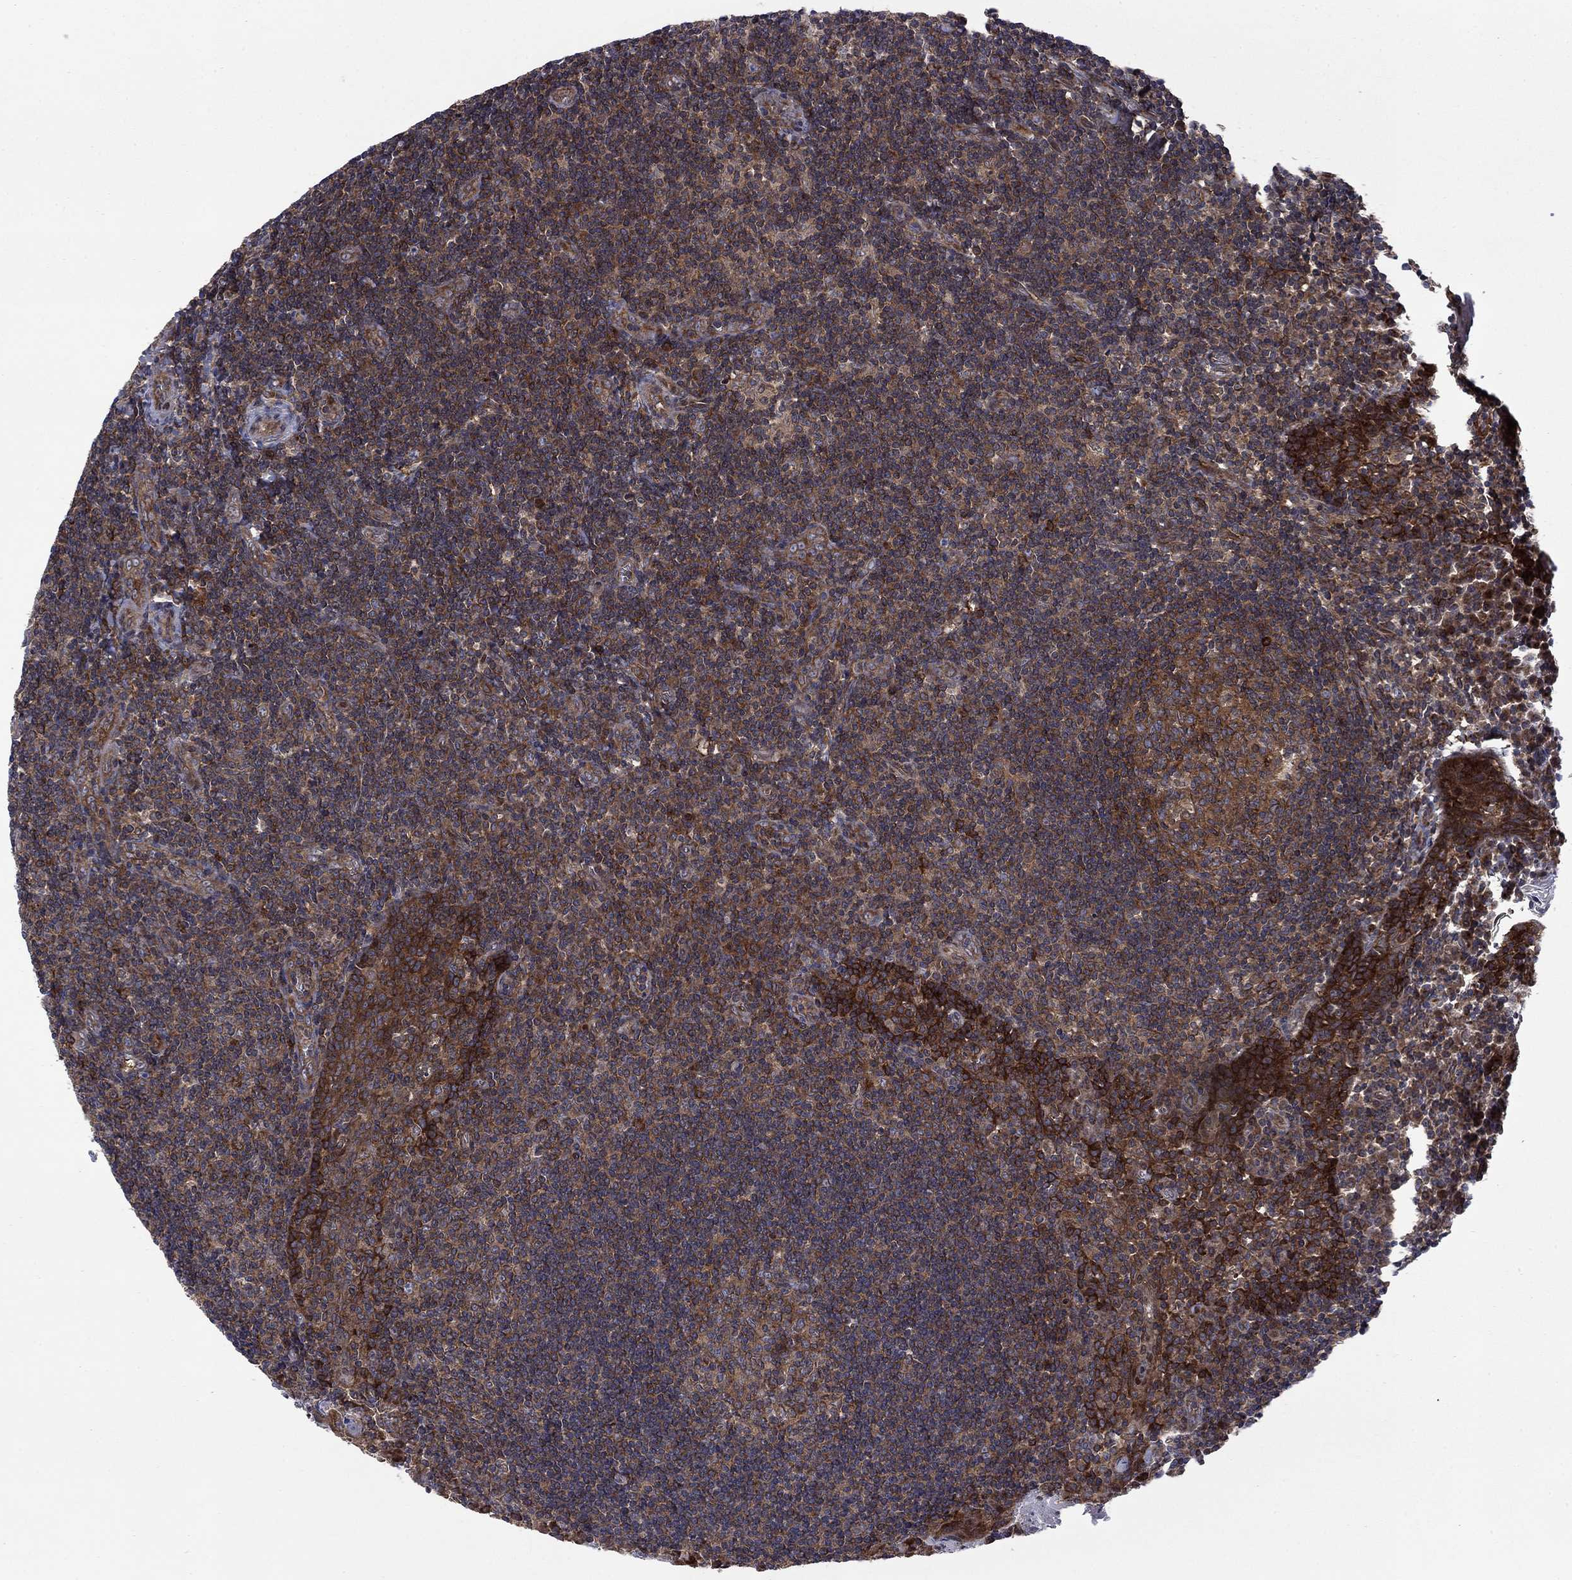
{"staining": {"intensity": "moderate", "quantity": "25%-75%", "location": "cytoplasmic/membranous"}, "tissue": "tonsil", "cell_type": "Germinal center cells", "image_type": "normal", "snomed": [{"axis": "morphology", "description": "Normal tissue, NOS"}, {"axis": "morphology", "description": "Inflammation, NOS"}, {"axis": "topography", "description": "Tonsil"}], "caption": "Protein analysis of unremarkable tonsil shows moderate cytoplasmic/membranous expression in approximately 25%-75% of germinal center cells.", "gene": "HDAC4", "patient": {"sex": "female", "age": 31}}